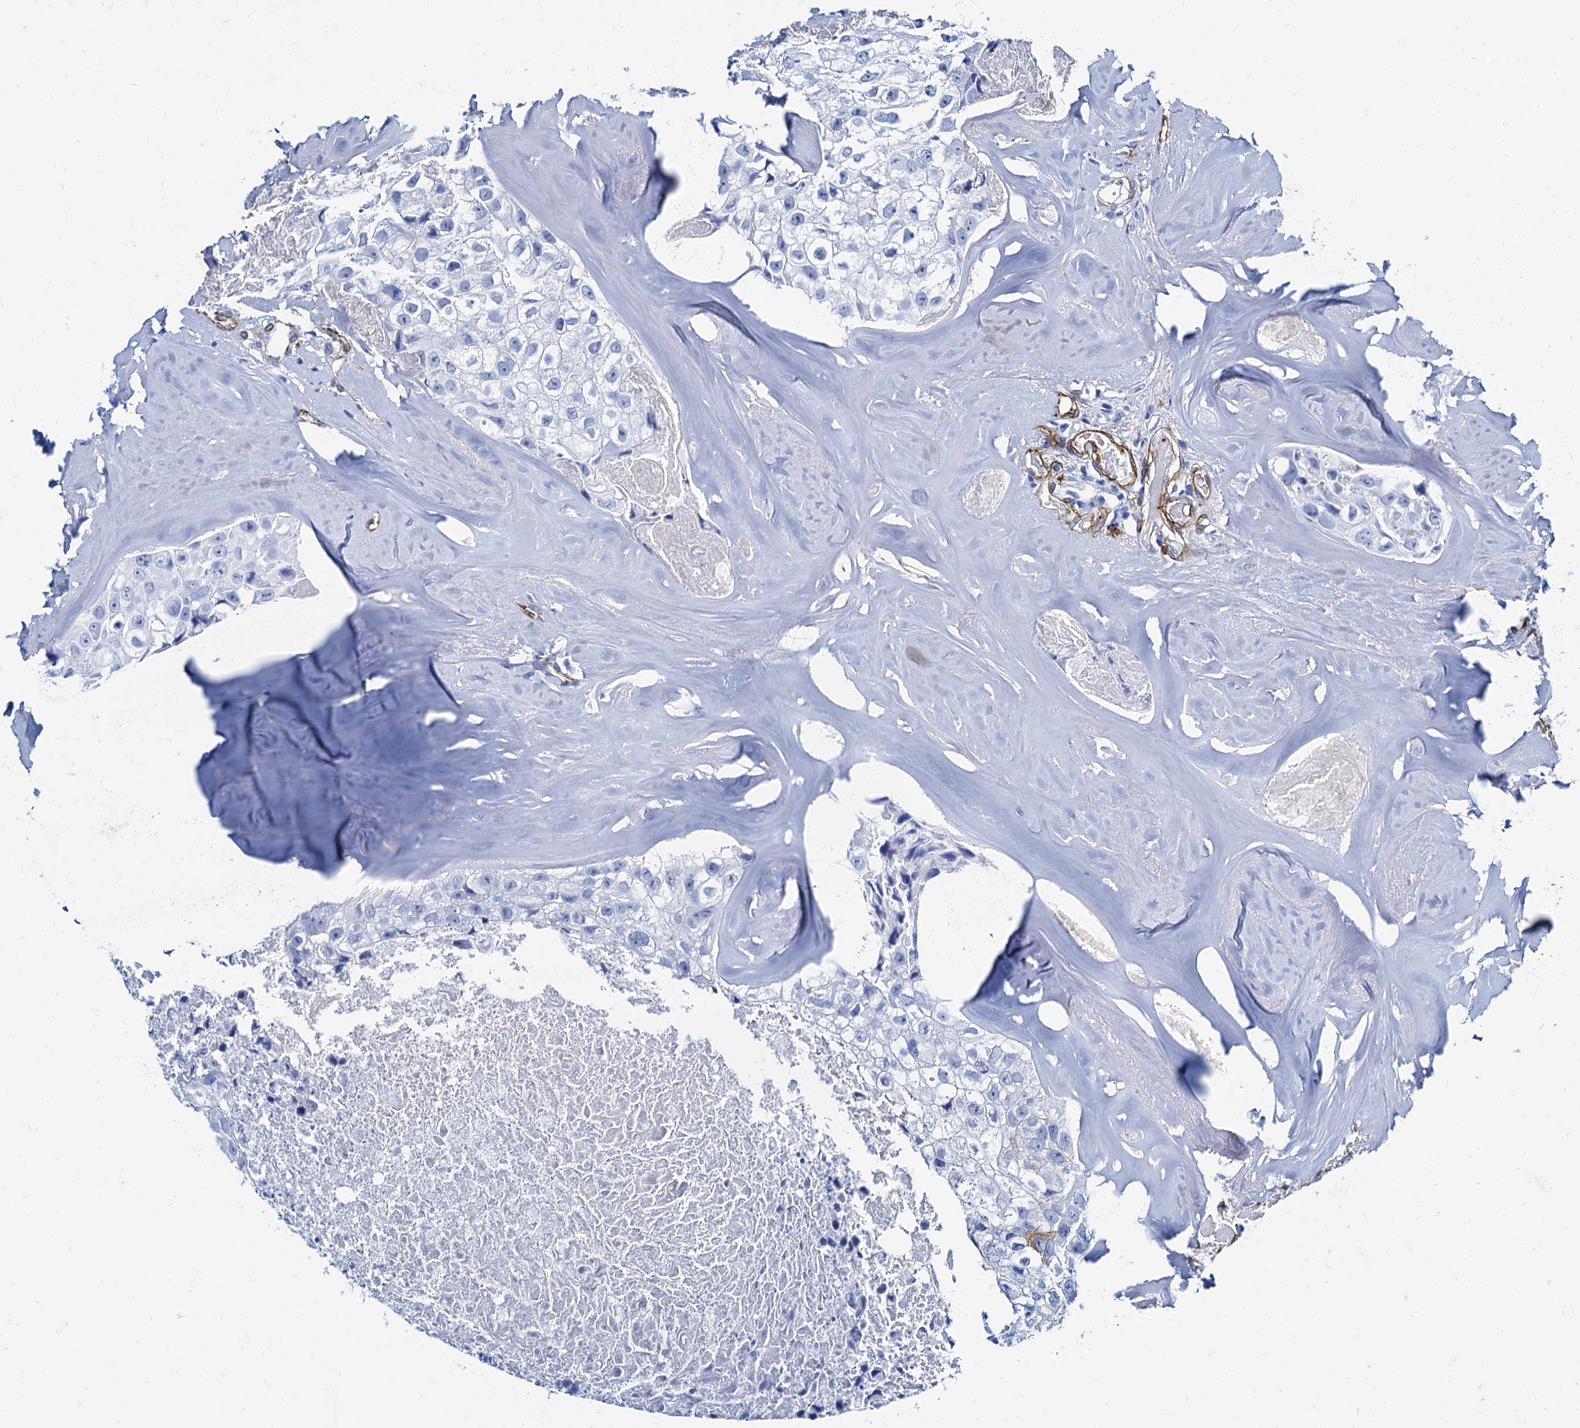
{"staining": {"intensity": "negative", "quantity": "none", "location": "none"}, "tissue": "head and neck cancer", "cell_type": "Tumor cells", "image_type": "cancer", "snomed": [{"axis": "morphology", "description": "Adenocarcinoma, NOS"}, {"axis": "morphology", "description": "Adenocarcinoma, metastatic, NOS"}, {"axis": "topography", "description": "Head-Neck"}], "caption": "DAB immunohistochemical staining of head and neck cancer (adenocarcinoma) reveals no significant positivity in tumor cells.", "gene": "CAVIN2", "patient": {"sex": "male", "age": 75}}